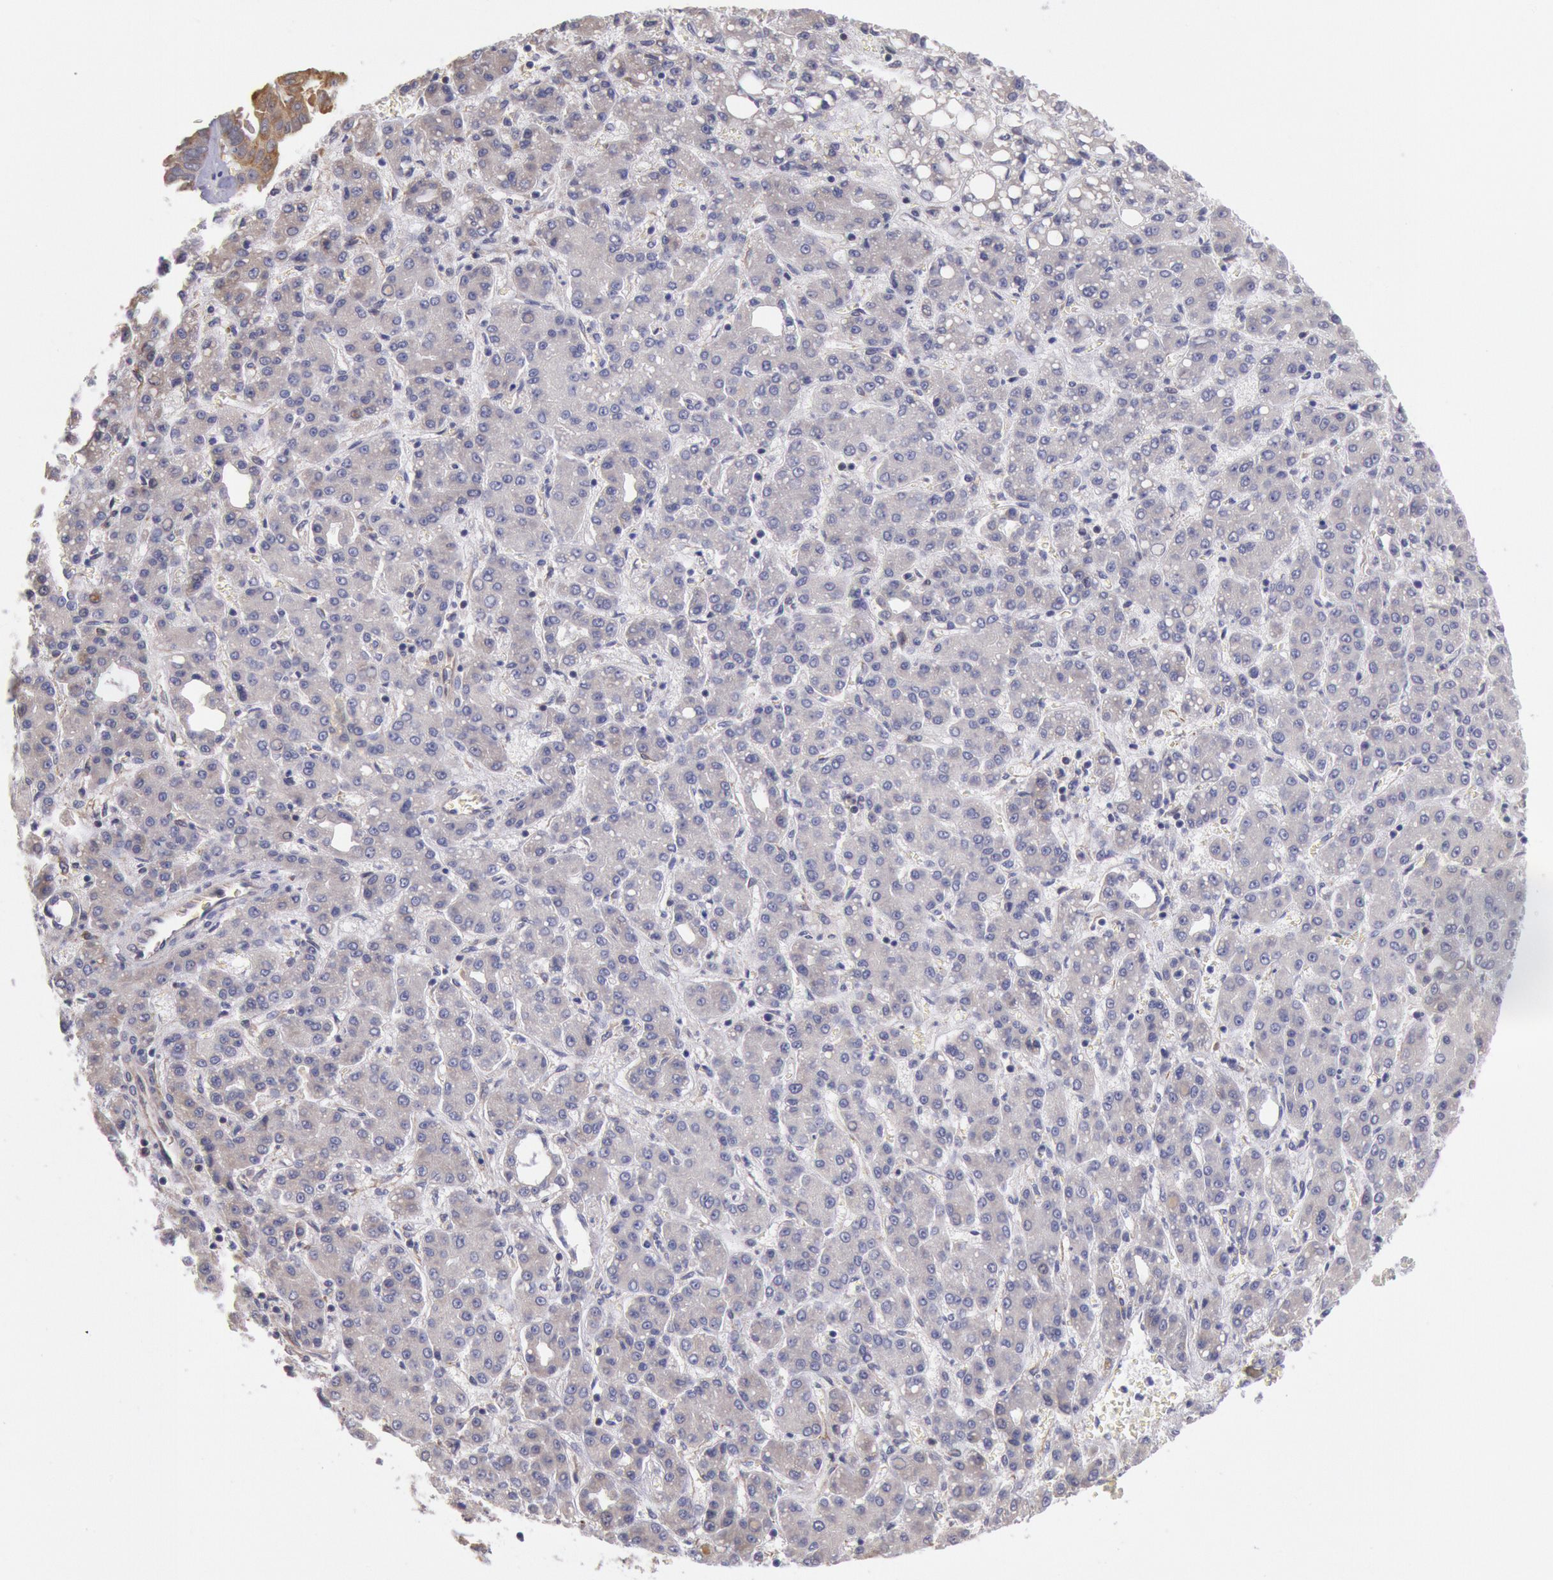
{"staining": {"intensity": "negative", "quantity": "none", "location": "none"}, "tissue": "liver cancer", "cell_type": "Tumor cells", "image_type": "cancer", "snomed": [{"axis": "morphology", "description": "Carcinoma, Hepatocellular, NOS"}, {"axis": "topography", "description": "Liver"}], "caption": "Immunohistochemistry image of liver hepatocellular carcinoma stained for a protein (brown), which demonstrates no staining in tumor cells.", "gene": "DRG1", "patient": {"sex": "male", "age": 69}}